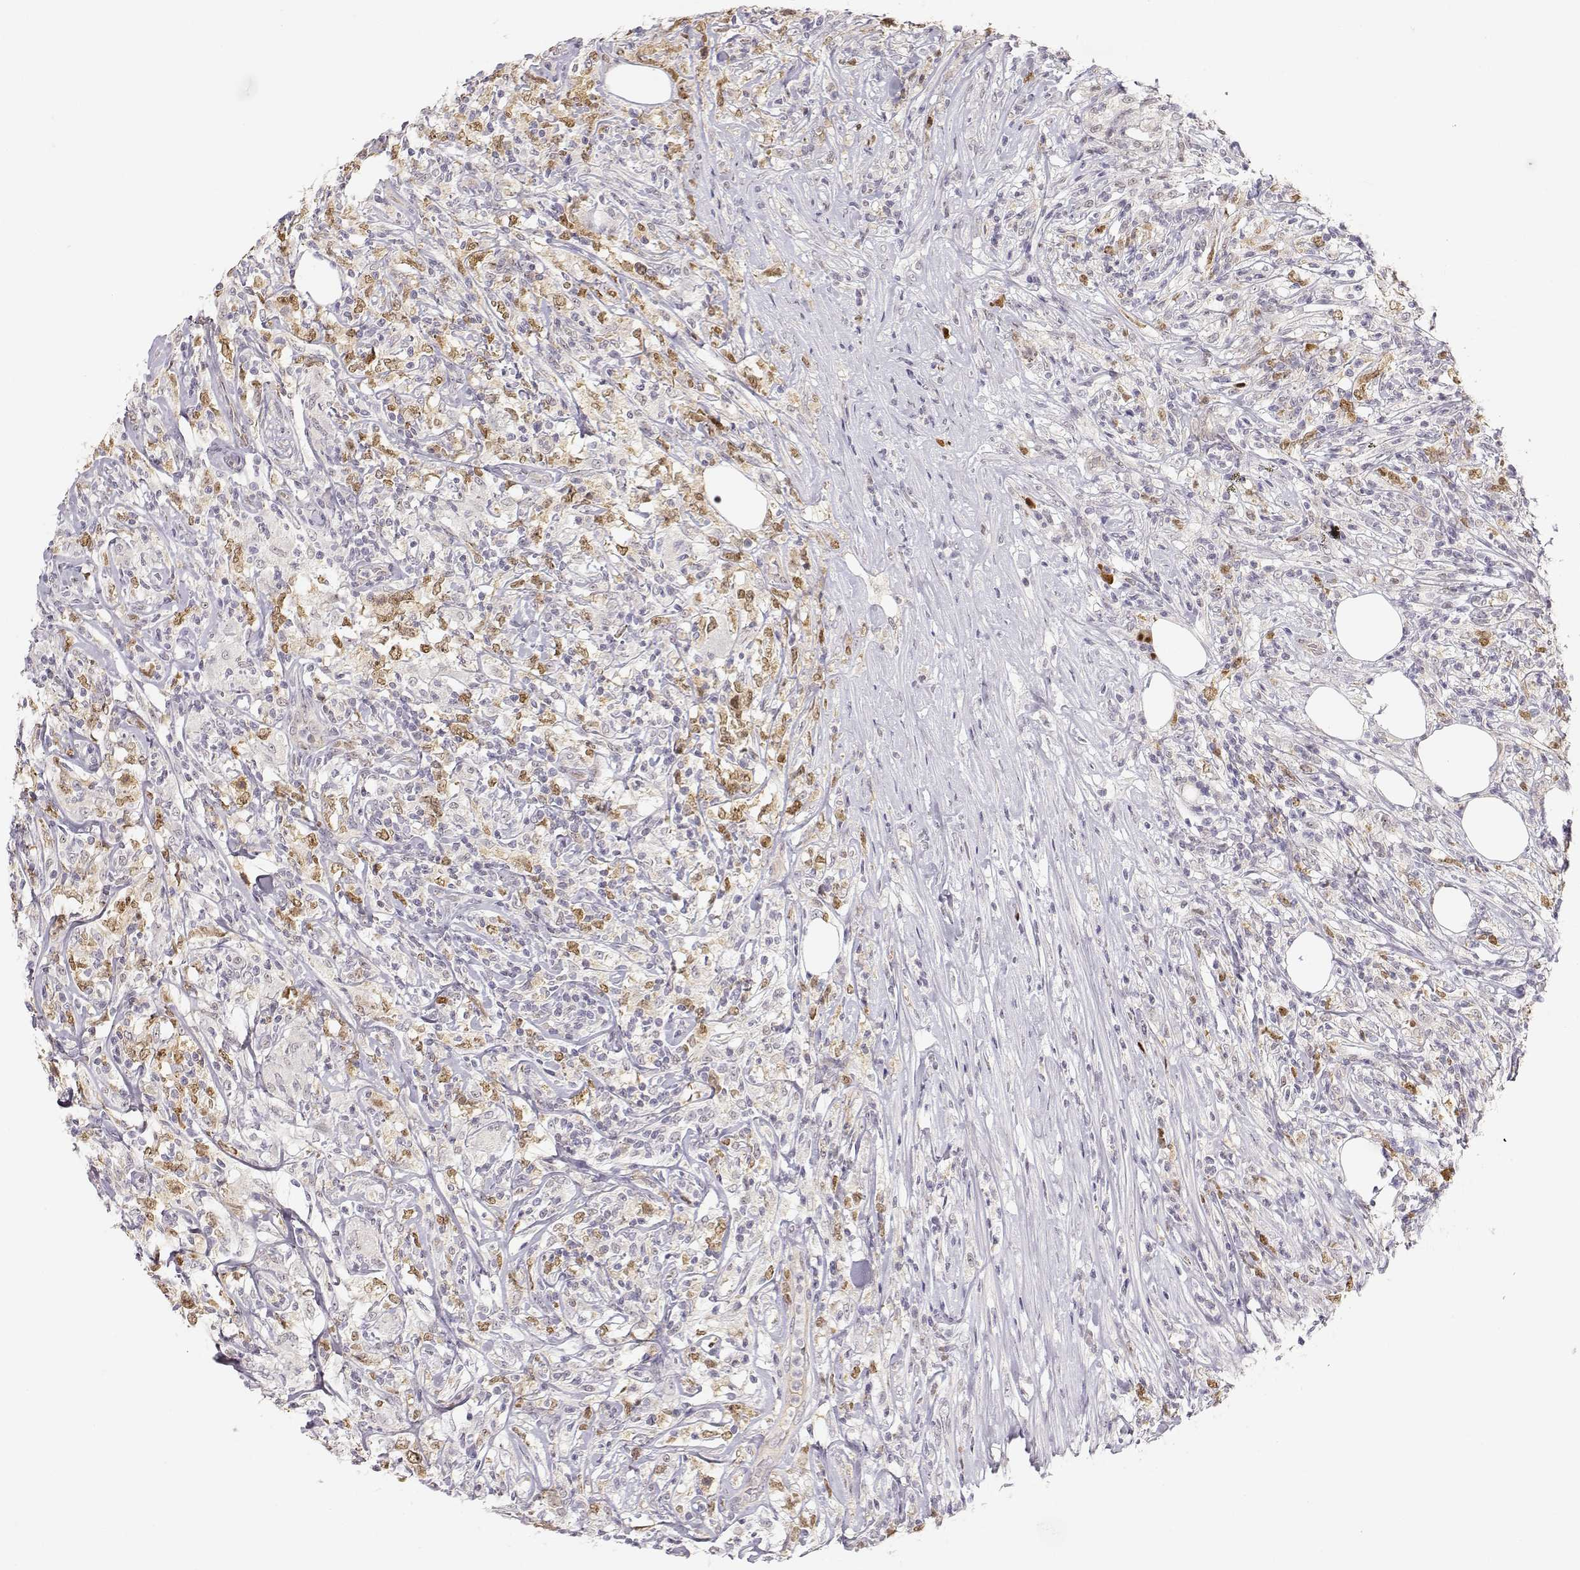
{"staining": {"intensity": "moderate", "quantity": "<25%", "location": "nuclear"}, "tissue": "lymphoma", "cell_type": "Tumor cells", "image_type": "cancer", "snomed": [{"axis": "morphology", "description": "Malignant lymphoma, non-Hodgkin's type, High grade"}, {"axis": "topography", "description": "Lymph node"}], "caption": "Human lymphoma stained with a protein marker shows moderate staining in tumor cells.", "gene": "EAF2", "patient": {"sex": "female", "age": 84}}